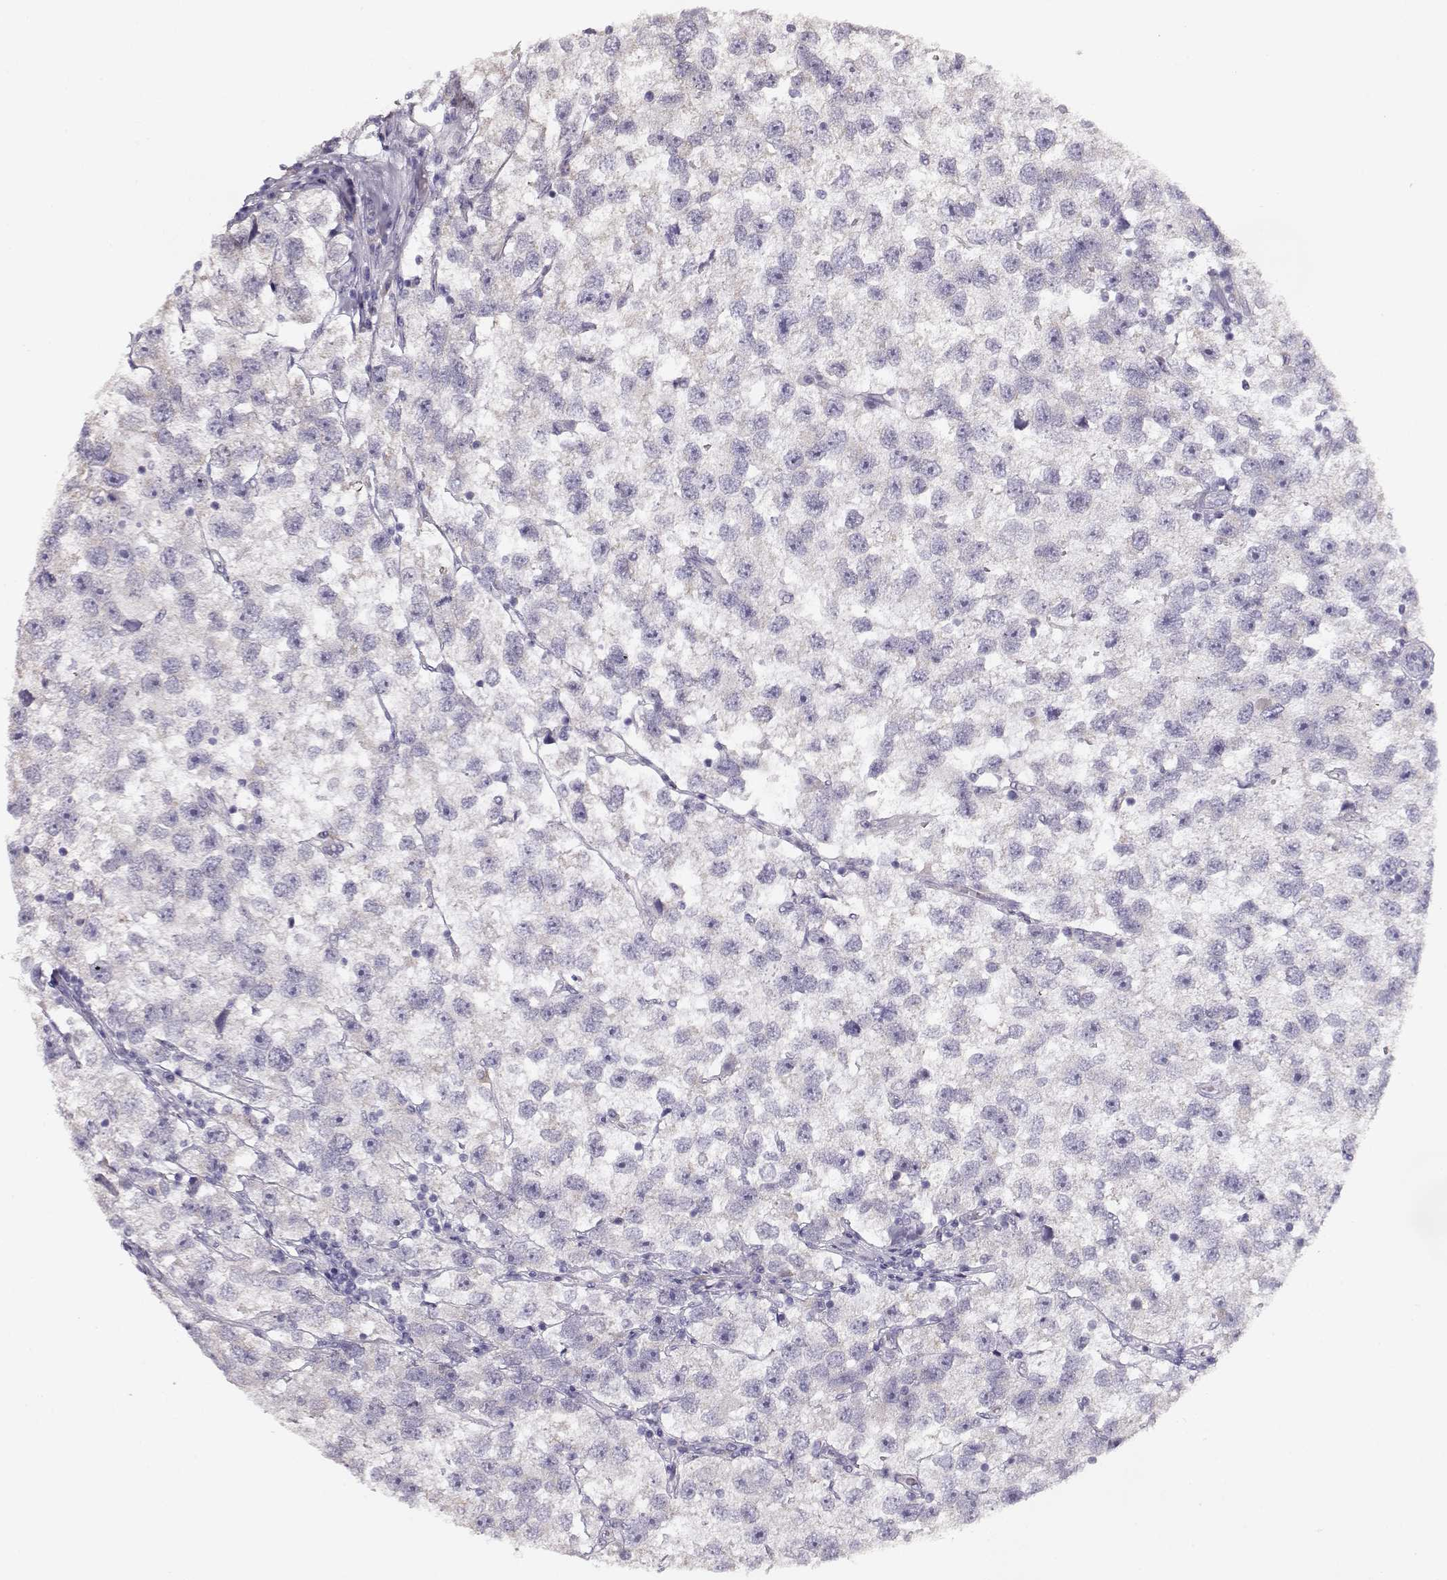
{"staining": {"intensity": "negative", "quantity": "none", "location": "none"}, "tissue": "testis cancer", "cell_type": "Tumor cells", "image_type": "cancer", "snomed": [{"axis": "morphology", "description": "Seminoma, NOS"}, {"axis": "topography", "description": "Testis"}], "caption": "A high-resolution photomicrograph shows immunohistochemistry staining of testis seminoma, which shows no significant positivity in tumor cells.", "gene": "GLIPR1L2", "patient": {"sex": "male", "age": 26}}